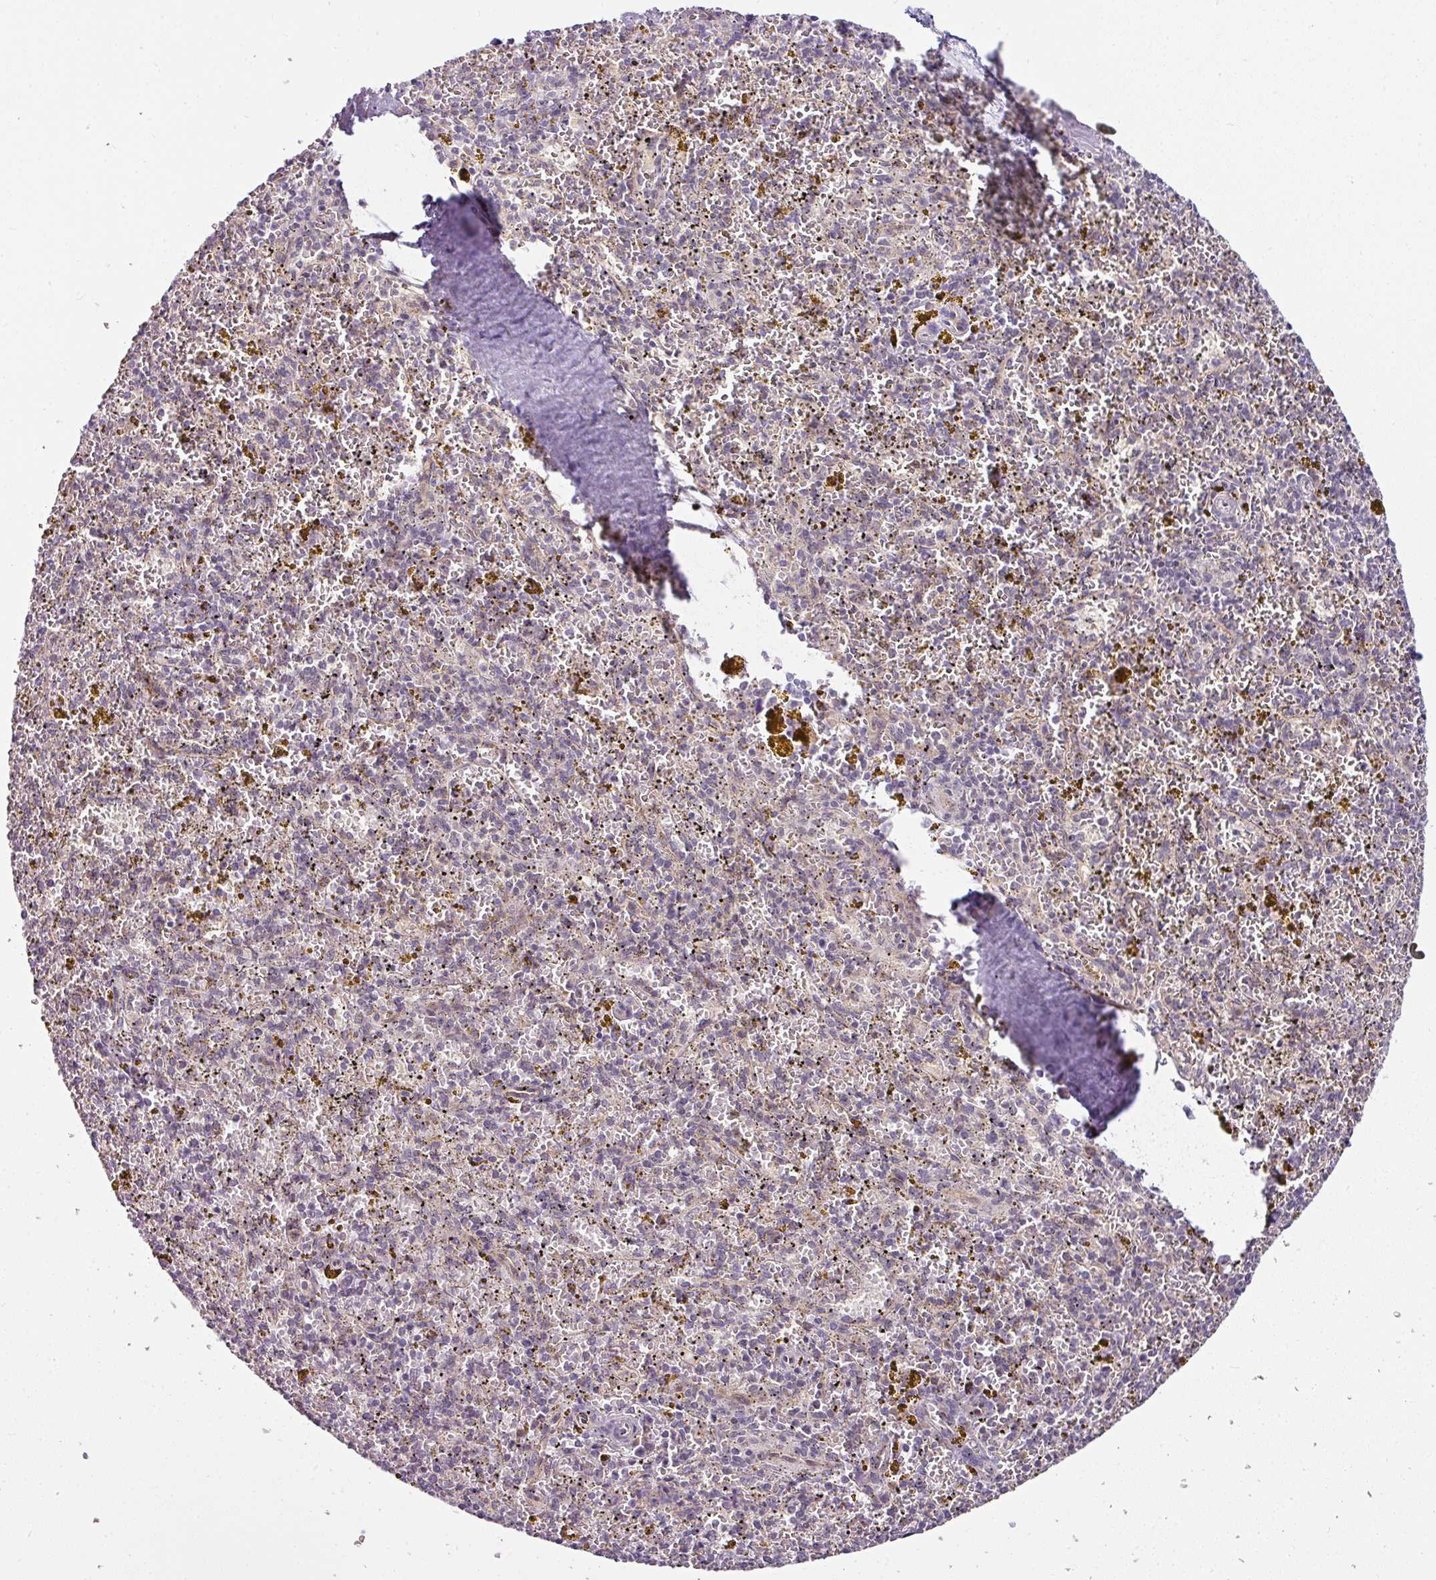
{"staining": {"intensity": "negative", "quantity": "none", "location": "none"}, "tissue": "spleen", "cell_type": "Cells in red pulp", "image_type": "normal", "snomed": [{"axis": "morphology", "description": "Normal tissue, NOS"}, {"axis": "topography", "description": "Spleen"}], "caption": "Human spleen stained for a protein using immunohistochemistry demonstrates no expression in cells in red pulp.", "gene": "NAPSA", "patient": {"sex": "male", "age": 57}}